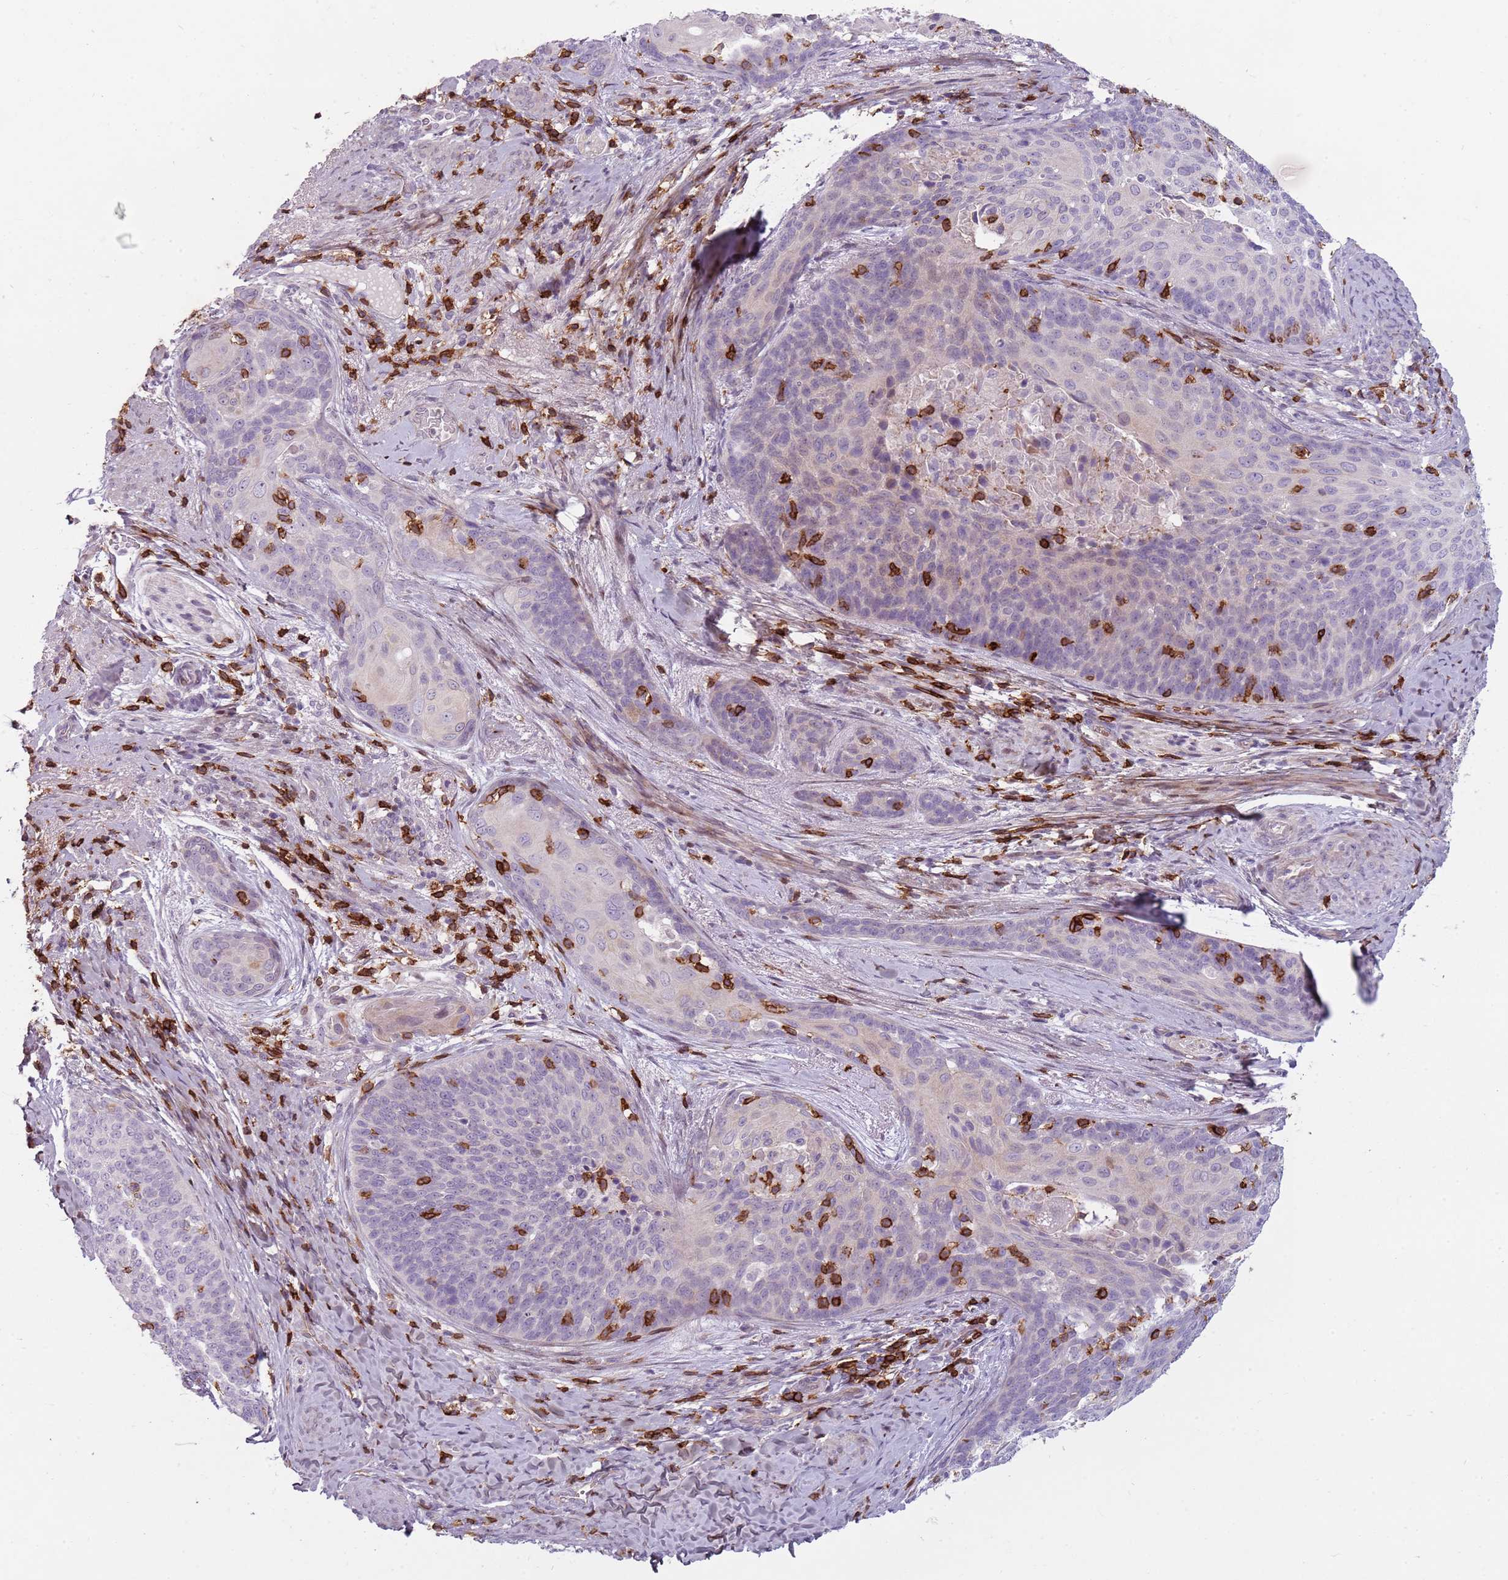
{"staining": {"intensity": "negative", "quantity": "none", "location": "none"}, "tissue": "cervical cancer", "cell_type": "Tumor cells", "image_type": "cancer", "snomed": [{"axis": "morphology", "description": "Squamous cell carcinoma, NOS"}, {"axis": "topography", "description": "Cervix"}], "caption": "A micrograph of human cervical cancer (squamous cell carcinoma) is negative for staining in tumor cells.", "gene": "ZNF583", "patient": {"sex": "female", "age": 50}}